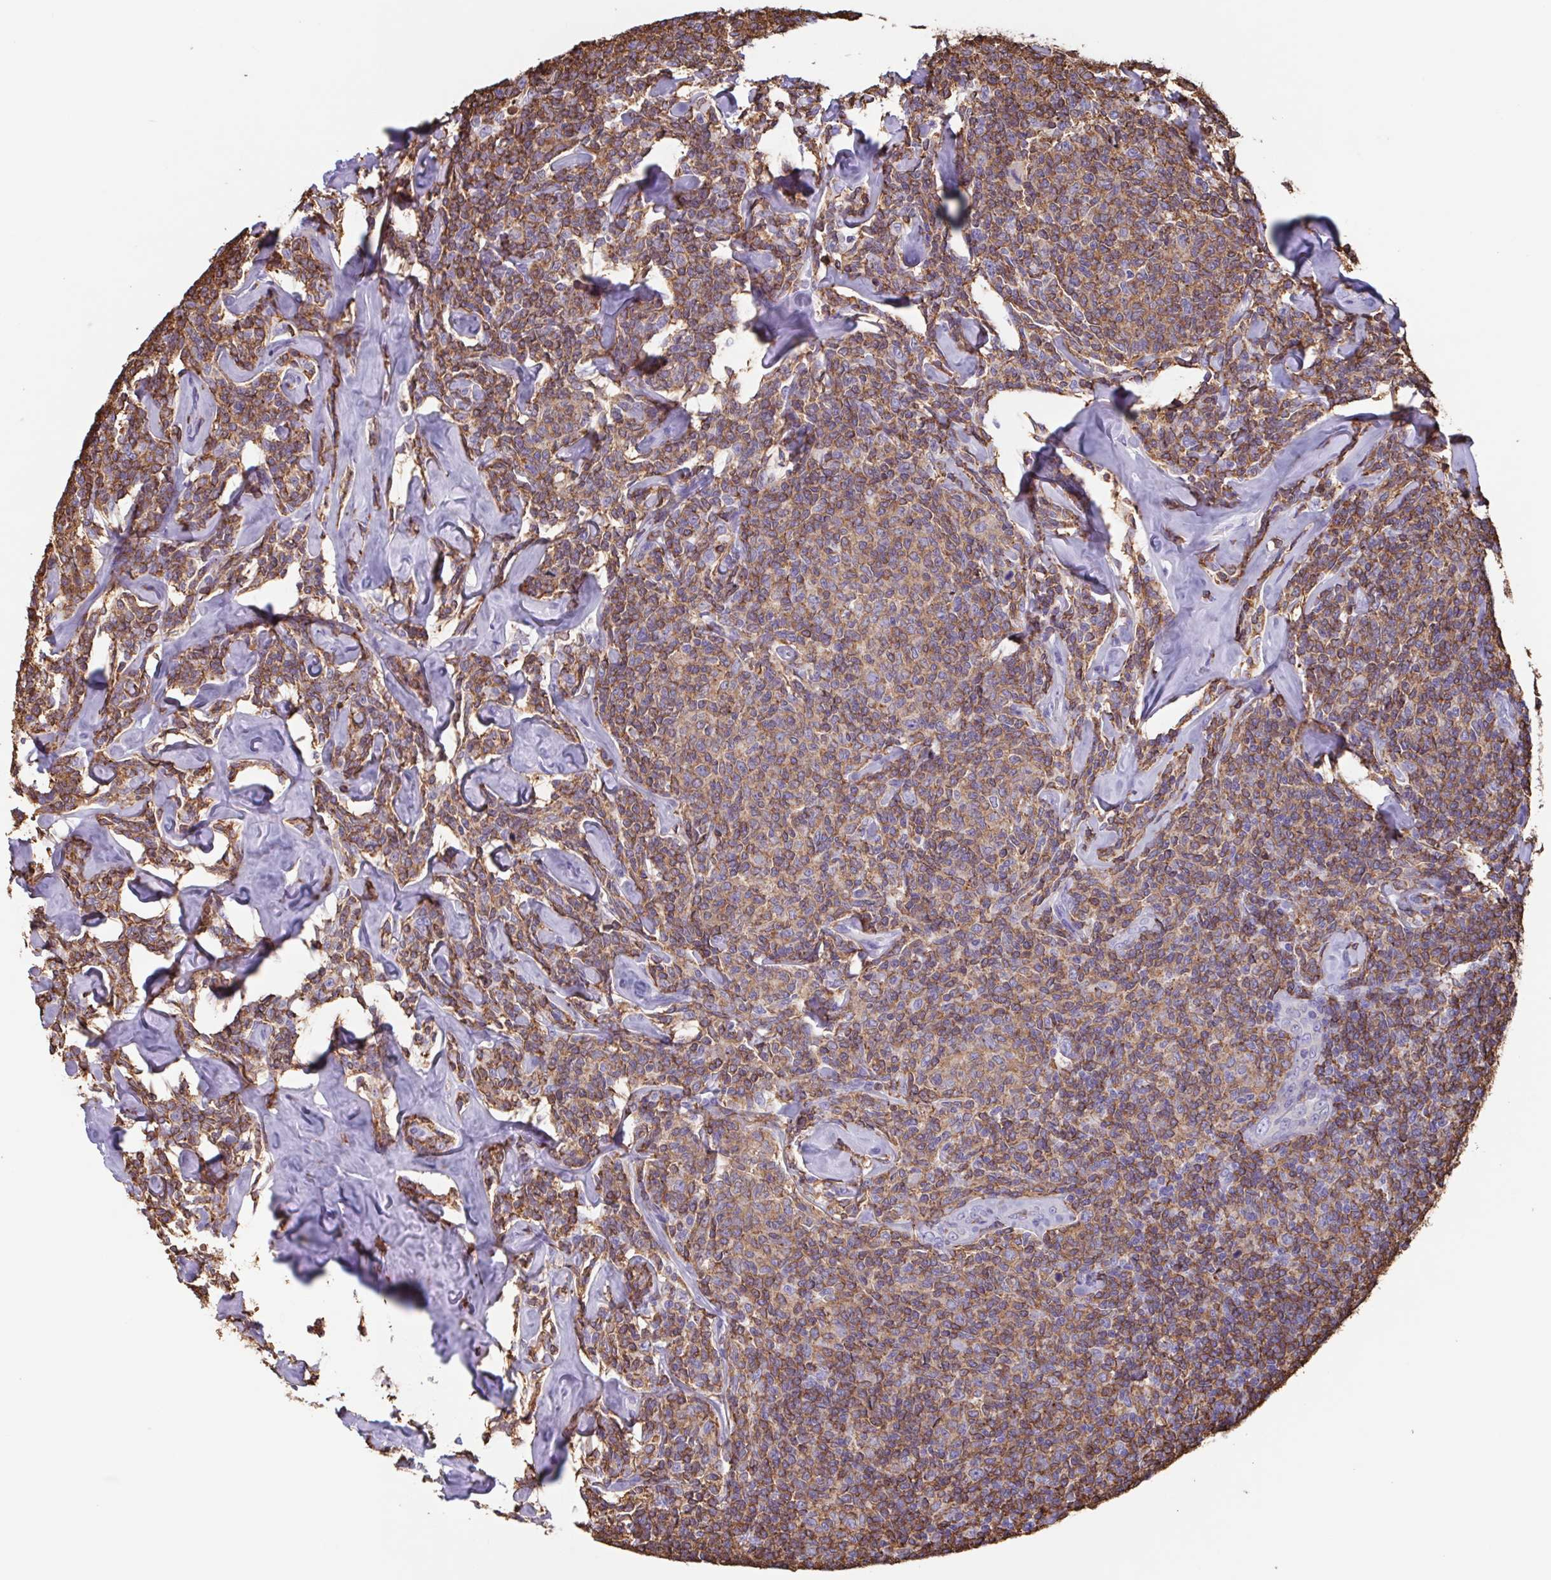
{"staining": {"intensity": "moderate", "quantity": "25%-75%", "location": "cytoplasmic/membranous"}, "tissue": "lymphoma", "cell_type": "Tumor cells", "image_type": "cancer", "snomed": [{"axis": "morphology", "description": "Malignant lymphoma, non-Hodgkin's type, Low grade"}, {"axis": "topography", "description": "Lymph node"}], "caption": "Moderate cytoplasmic/membranous staining is appreciated in about 25%-75% of tumor cells in malignant lymphoma, non-Hodgkin's type (low-grade).", "gene": "TPD52", "patient": {"sex": "female", "age": 56}}